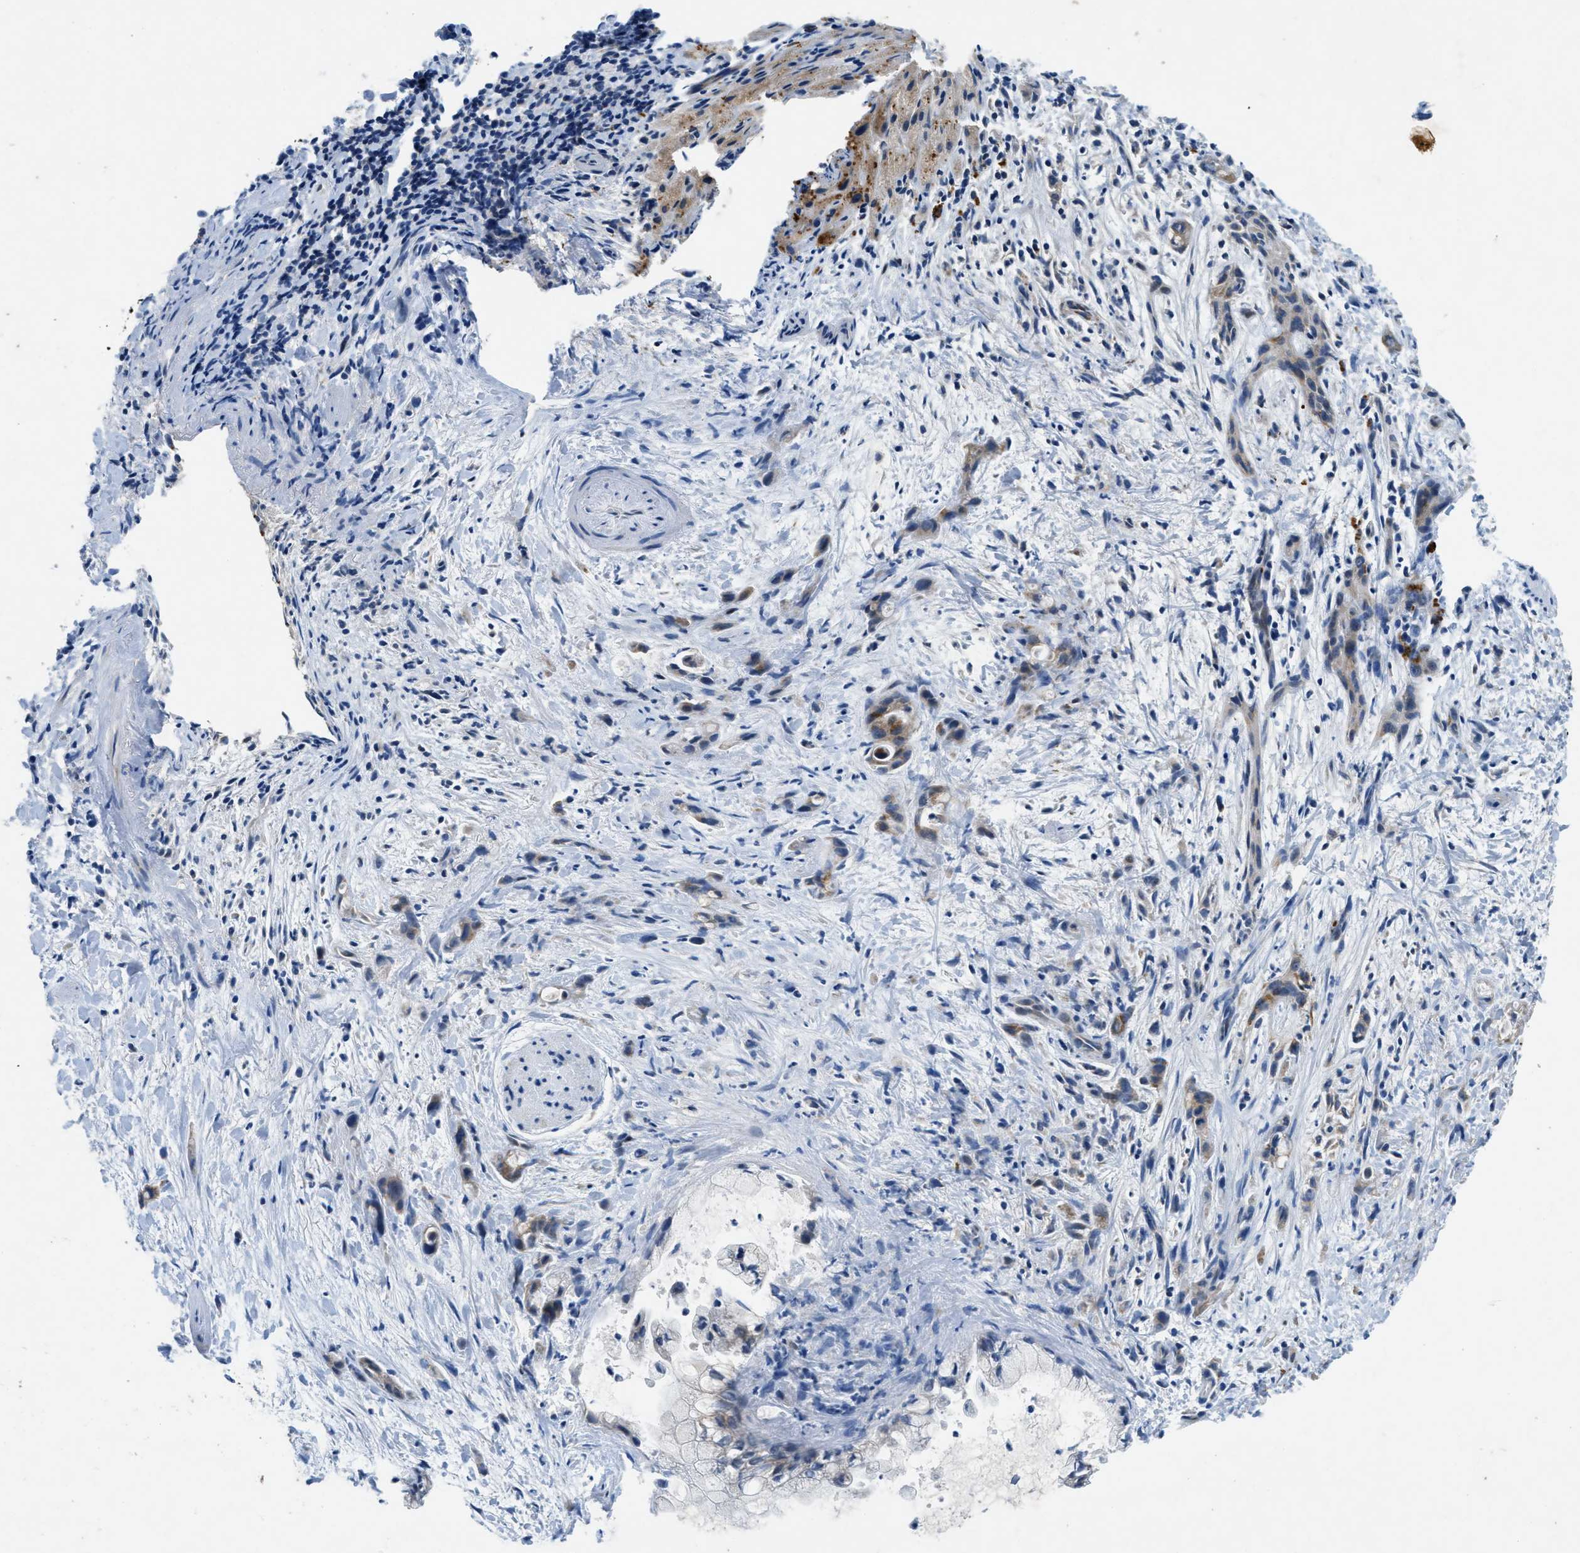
{"staining": {"intensity": "moderate", "quantity": "25%-75%", "location": "cytoplasmic/membranous"}, "tissue": "liver cancer", "cell_type": "Tumor cells", "image_type": "cancer", "snomed": [{"axis": "morphology", "description": "Cholangiocarcinoma"}, {"axis": "topography", "description": "Liver"}], "caption": "High-magnification brightfield microscopy of liver cancer (cholangiocarcinoma) stained with DAB (brown) and counterstained with hematoxylin (blue). tumor cells exhibit moderate cytoplasmic/membranous expression is appreciated in about25%-75% of cells. (IHC, brightfield microscopy, high magnification).", "gene": "PNKD", "patient": {"sex": "female", "age": 72}}